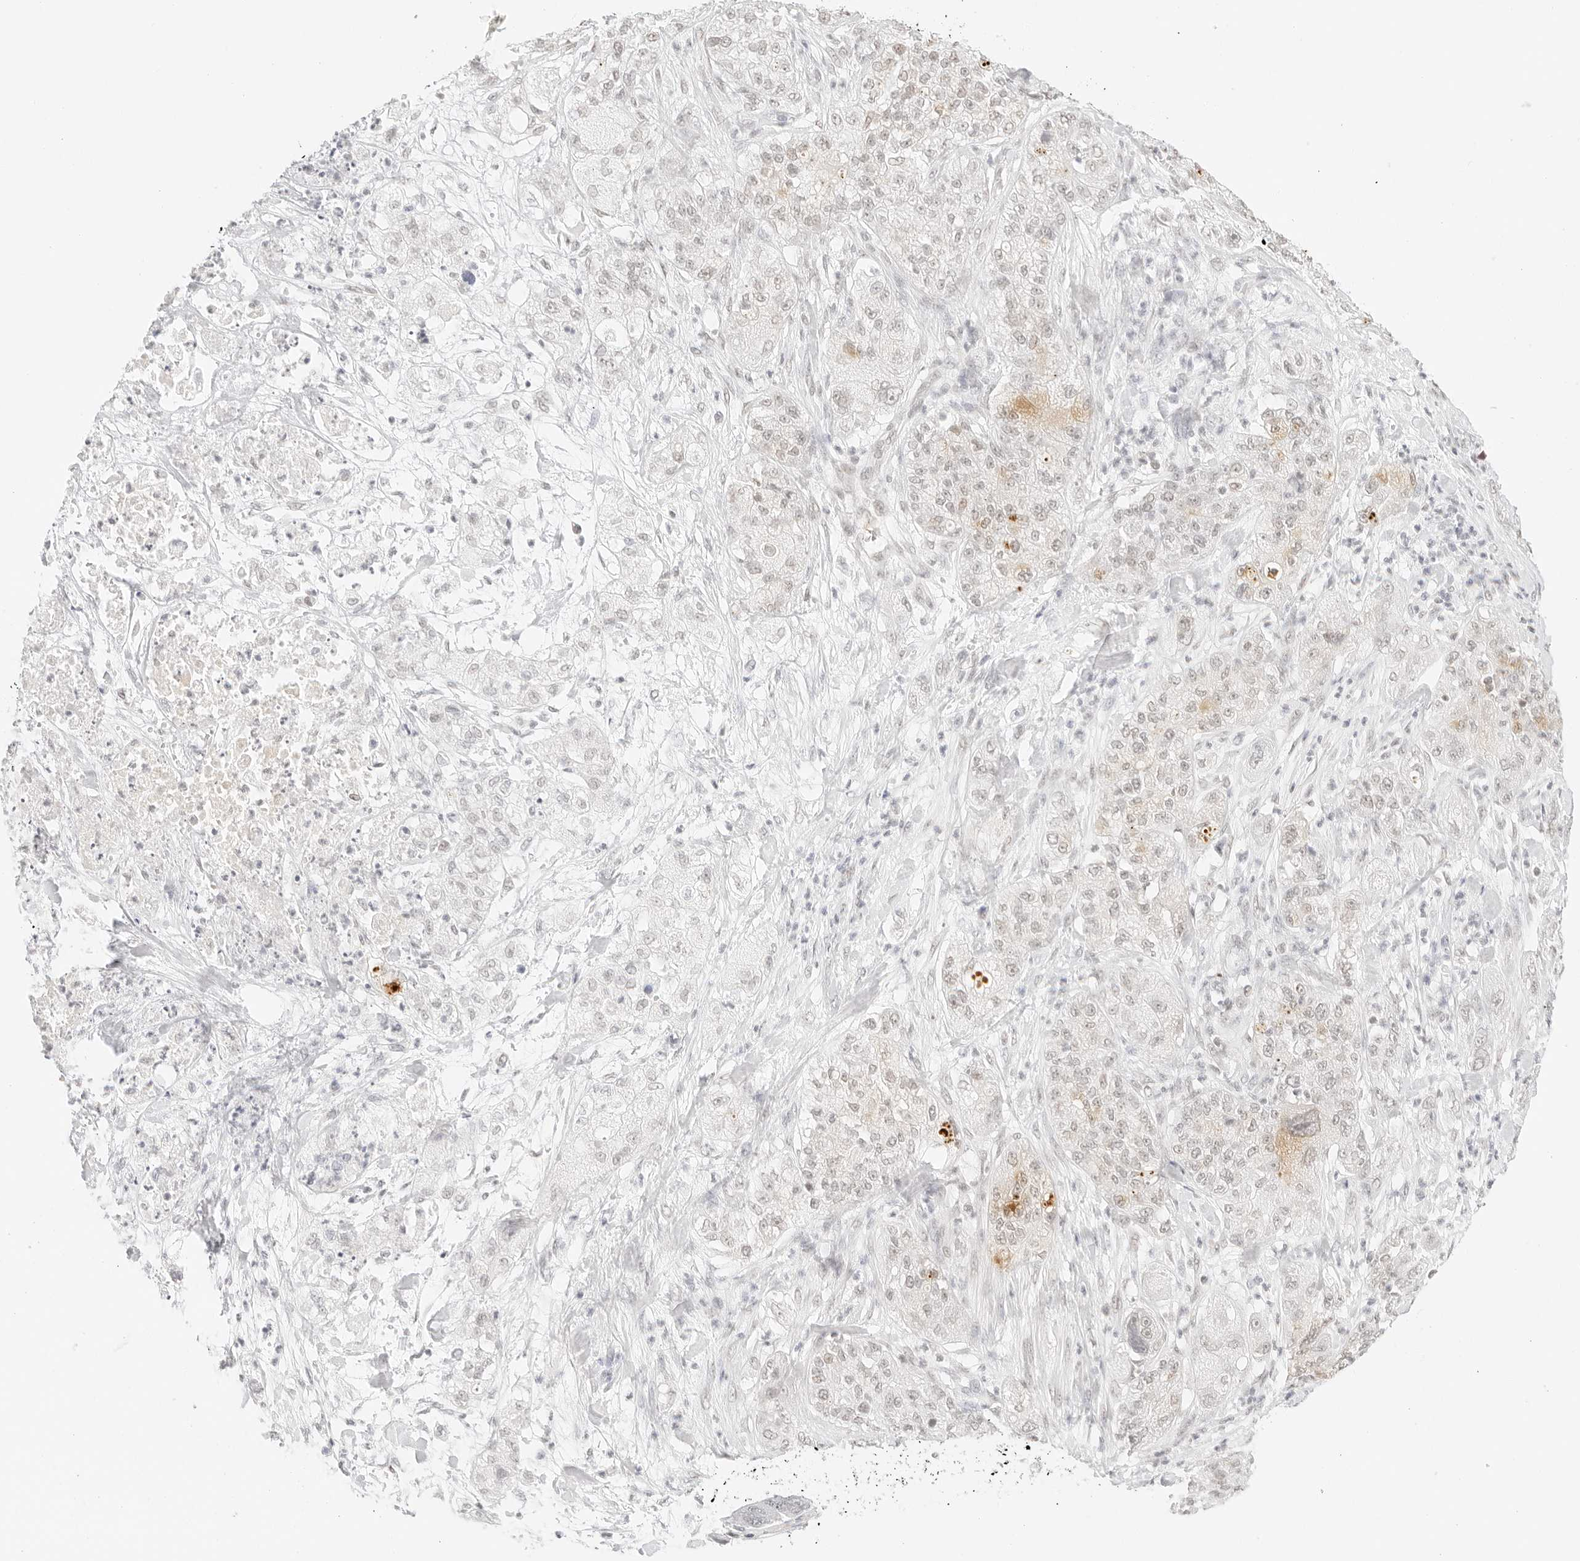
{"staining": {"intensity": "weak", "quantity": "<25%", "location": "cytoplasmic/membranous,nuclear"}, "tissue": "pancreatic cancer", "cell_type": "Tumor cells", "image_type": "cancer", "snomed": [{"axis": "morphology", "description": "Adenocarcinoma, NOS"}, {"axis": "topography", "description": "Pancreas"}], "caption": "Immunohistochemistry (IHC) of human pancreatic cancer demonstrates no staining in tumor cells.", "gene": "FBLN5", "patient": {"sex": "female", "age": 78}}